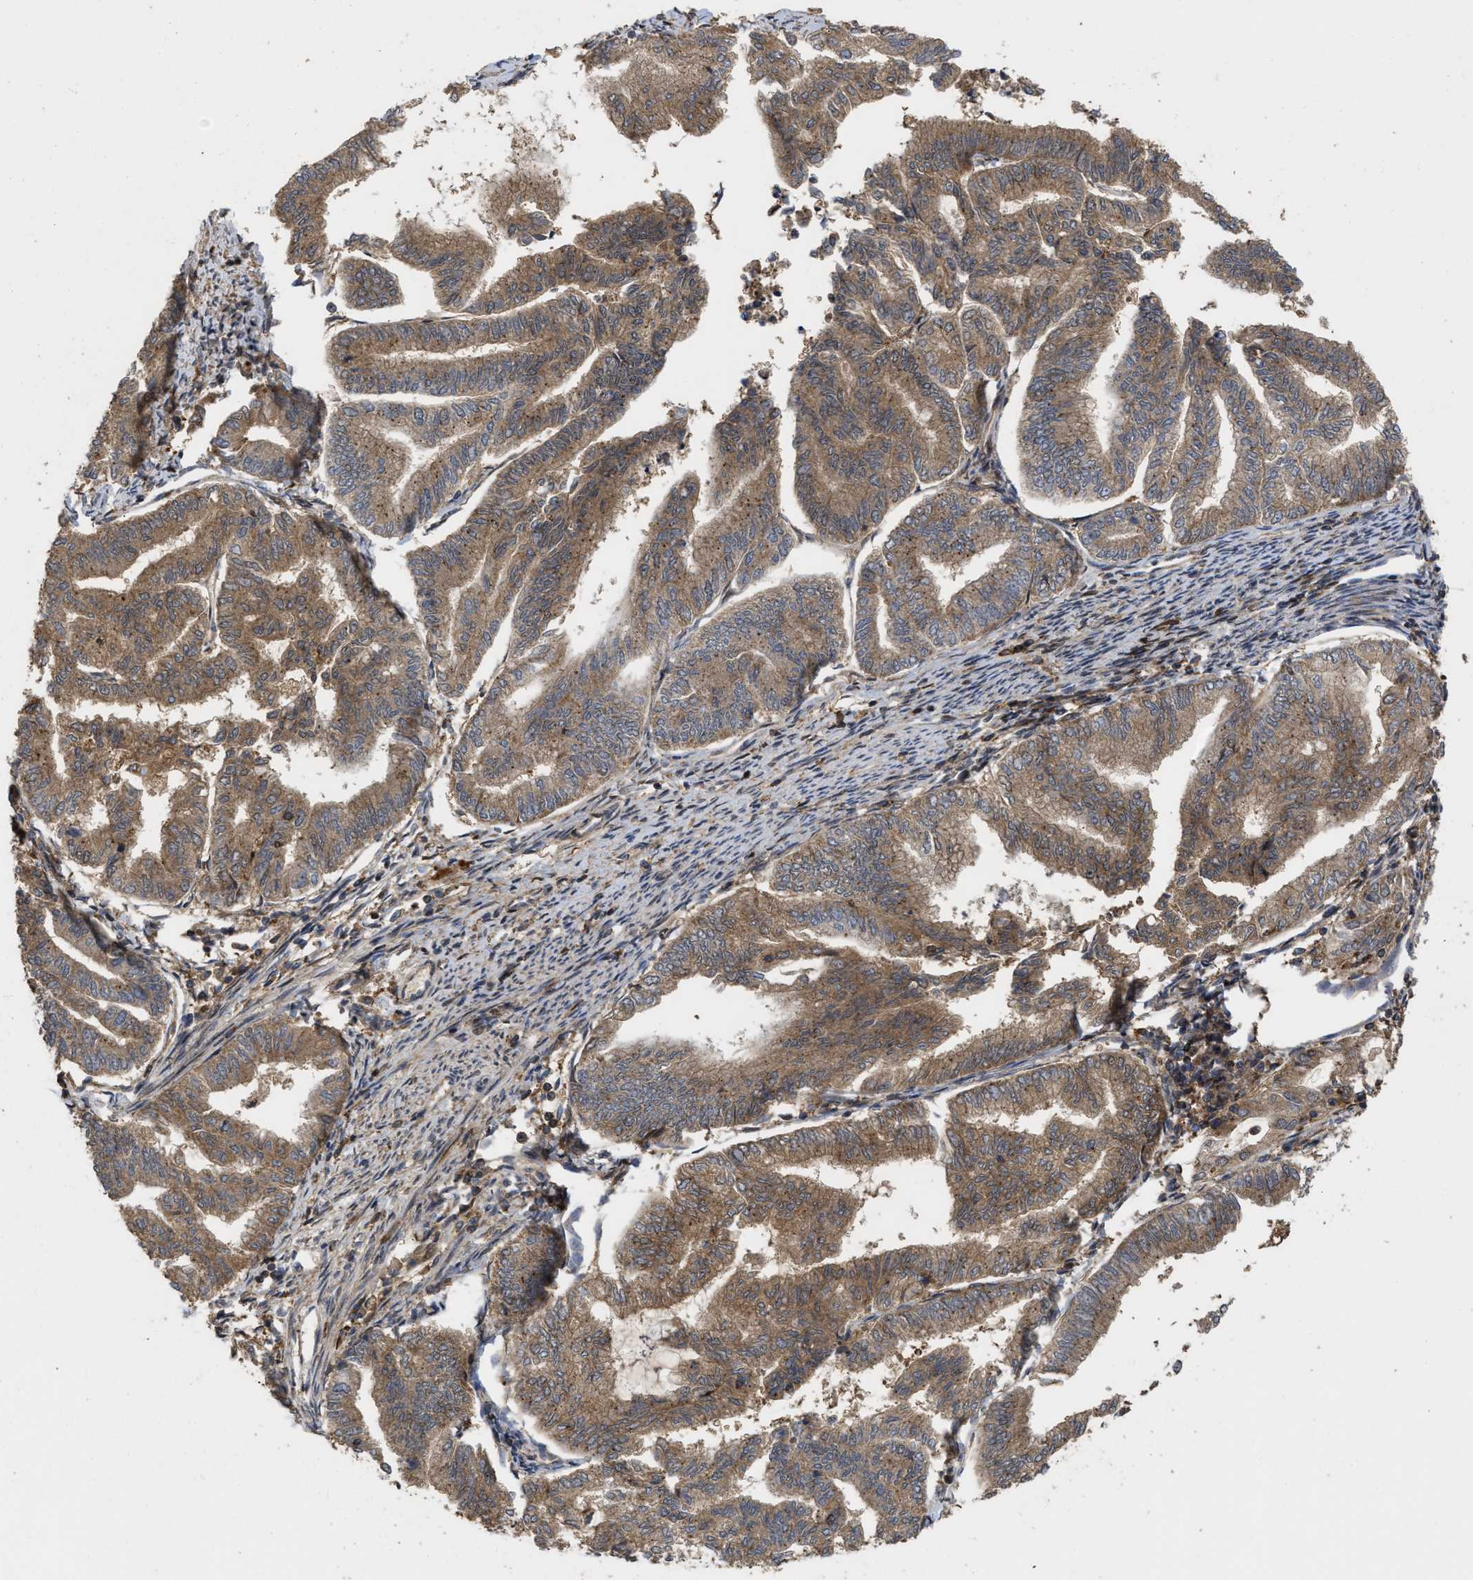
{"staining": {"intensity": "moderate", "quantity": ">75%", "location": "cytoplasmic/membranous"}, "tissue": "endometrial cancer", "cell_type": "Tumor cells", "image_type": "cancer", "snomed": [{"axis": "morphology", "description": "Adenocarcinoma, NOS"}, {"axis": "topography", "description": "Endometrium"}], "caption": "Immunohistochemical staining of endometrial cancer reveals medium levels of moderate cytoplasmic/membranous expression in about >75% of tumor cells. (DAB (3,3'-diaminobenzidine) = brown stain, brightfield microscopy at high magnification).", "gene": "CBR3", "patient": {"sex": "female", "age": 79}}